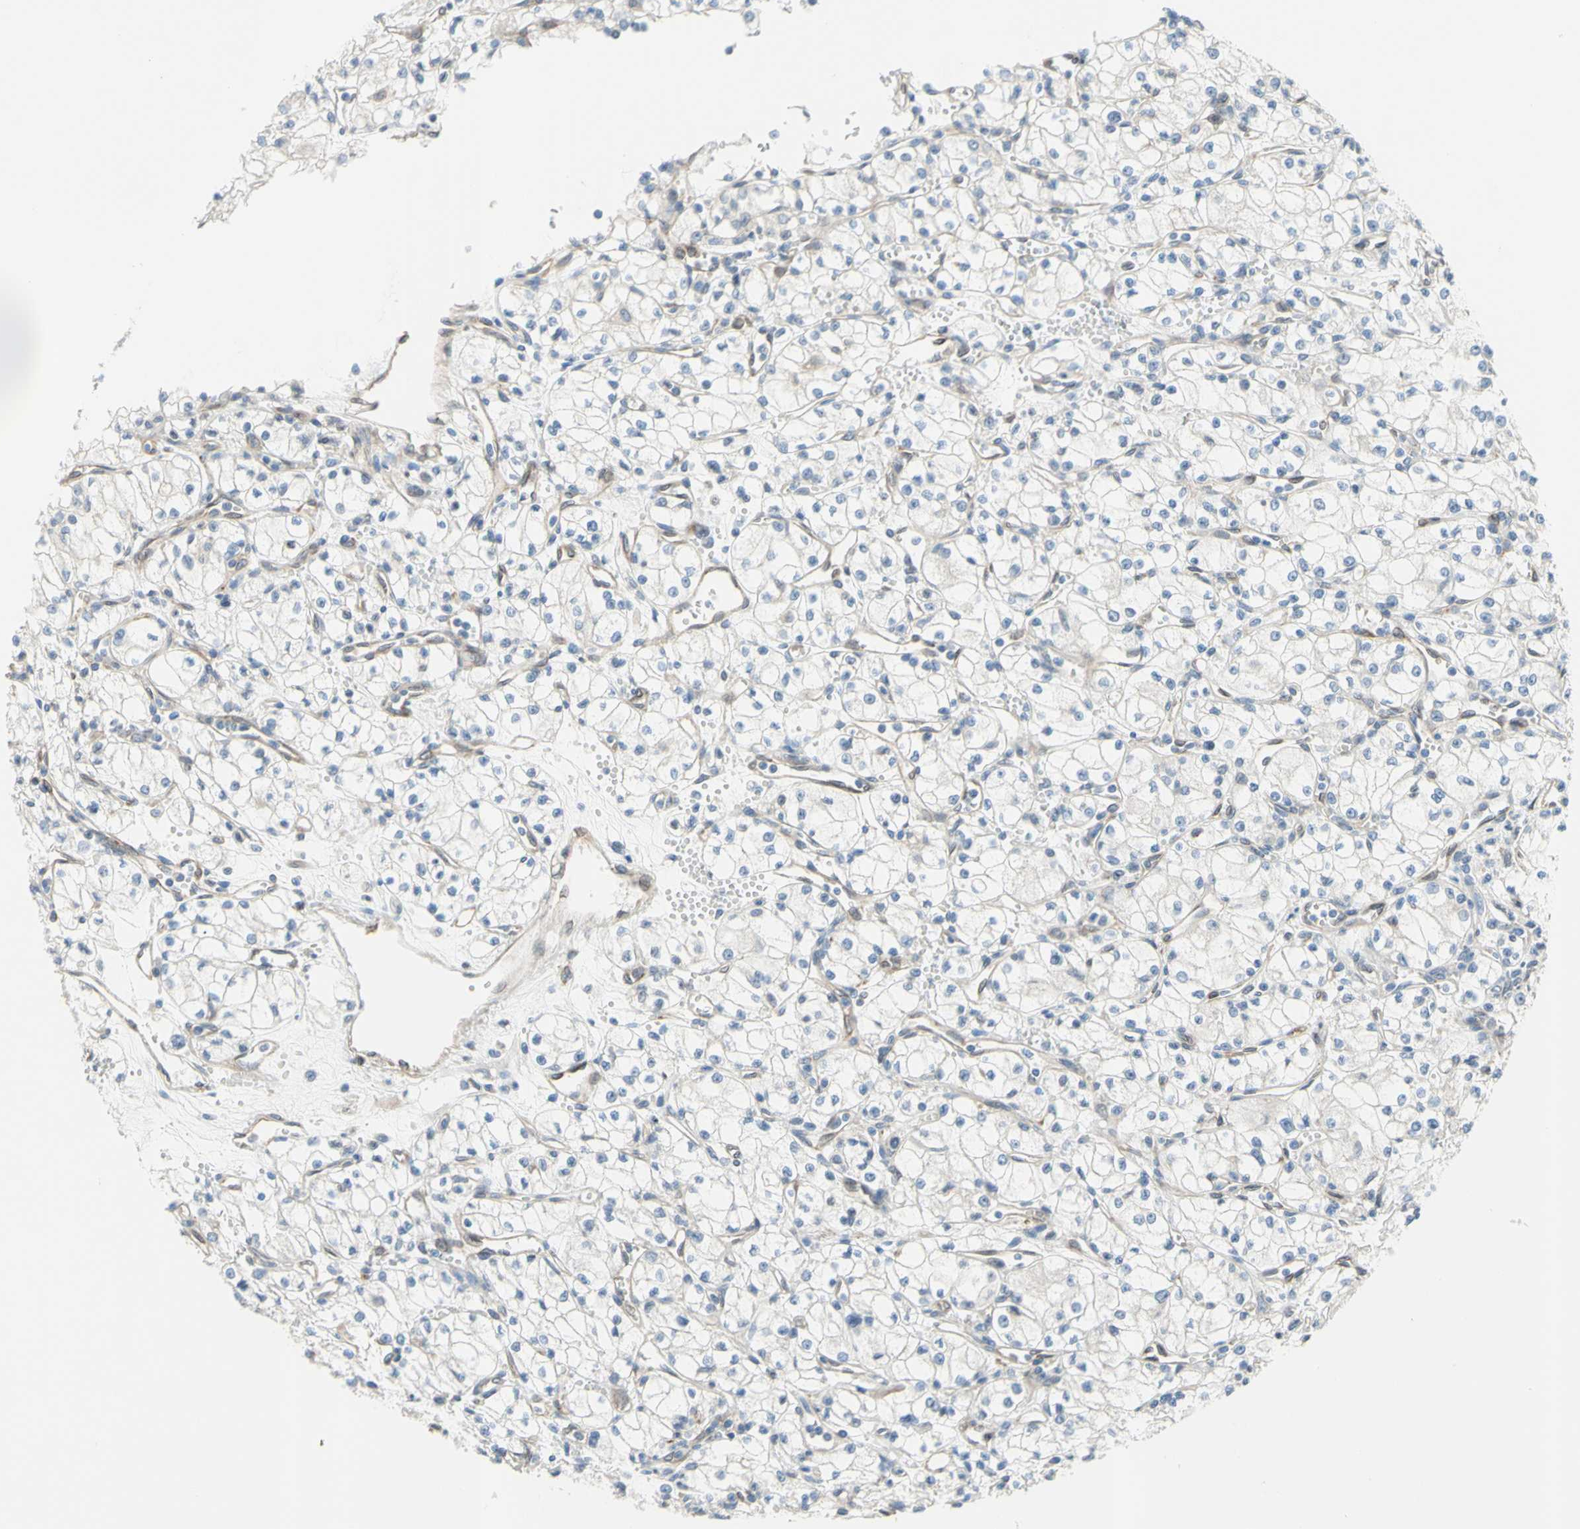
{"staining": {"intensity": "negative", "quantity": "none", "location": "none"}, "tissue": "renal cancer", "cell_type": "Tumor cells", "image_type": "cancer", "snomed": [{"axis": "morphology", "description": "Normal tissue, NOS"}, {"axis": "morphology", "description": "Adenocarcinoma, NOS"}, {"axis": "topography", "description": "Kidney"}], "caption": "Immunohistochemistry histopathology image of neoplastic tissue: human renal cancer stained with DAB reveals no significant protein expression in tumor cells.", "gene": "TRAF2", "patient": {"sex": "male", "age": 59}}